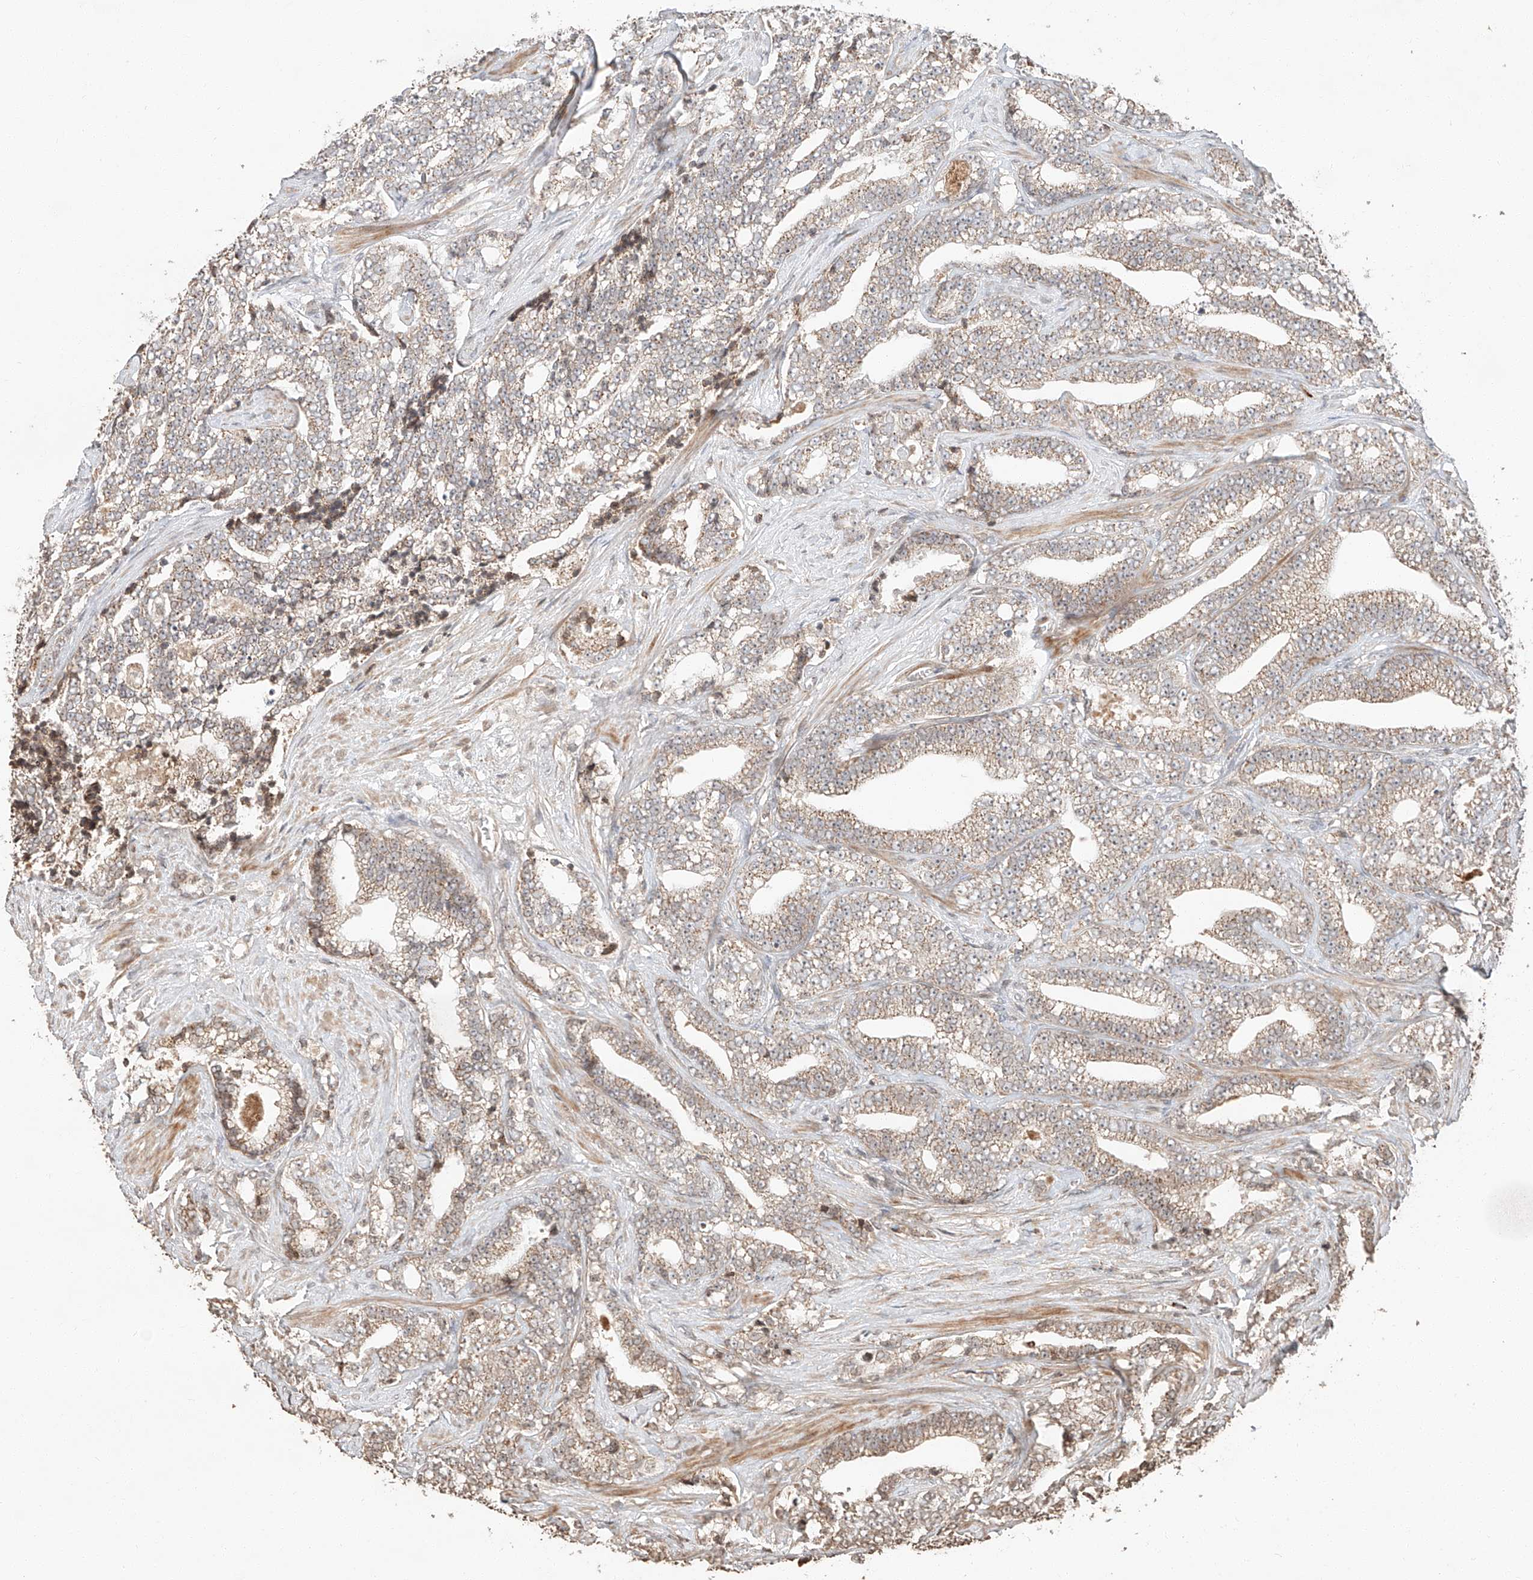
{"staining": {"intensity": "moderate", "quantity": "25%-75%", "location": "cytoplasmic/membranous"}, "tissue": "prostate cancer", "cell_type": "Tumor cells", "image_type": "cancer", "snomed": [{"axis": "morphology", "description": "Adenocarcinoma, High grade"}, {"axis": "topography", "description": "Prostate and seminal vesicle, NOS"}], "caption": "Adenocarcinoma (high-grade) (prostate) stained for a protein (brown) reveals moderate cytoplasmic/membranous positive positivity in about 25%-75% of tumor cells.", "gene": "ARHGAP33", "patient": {"sex": "male", "age": 67}}